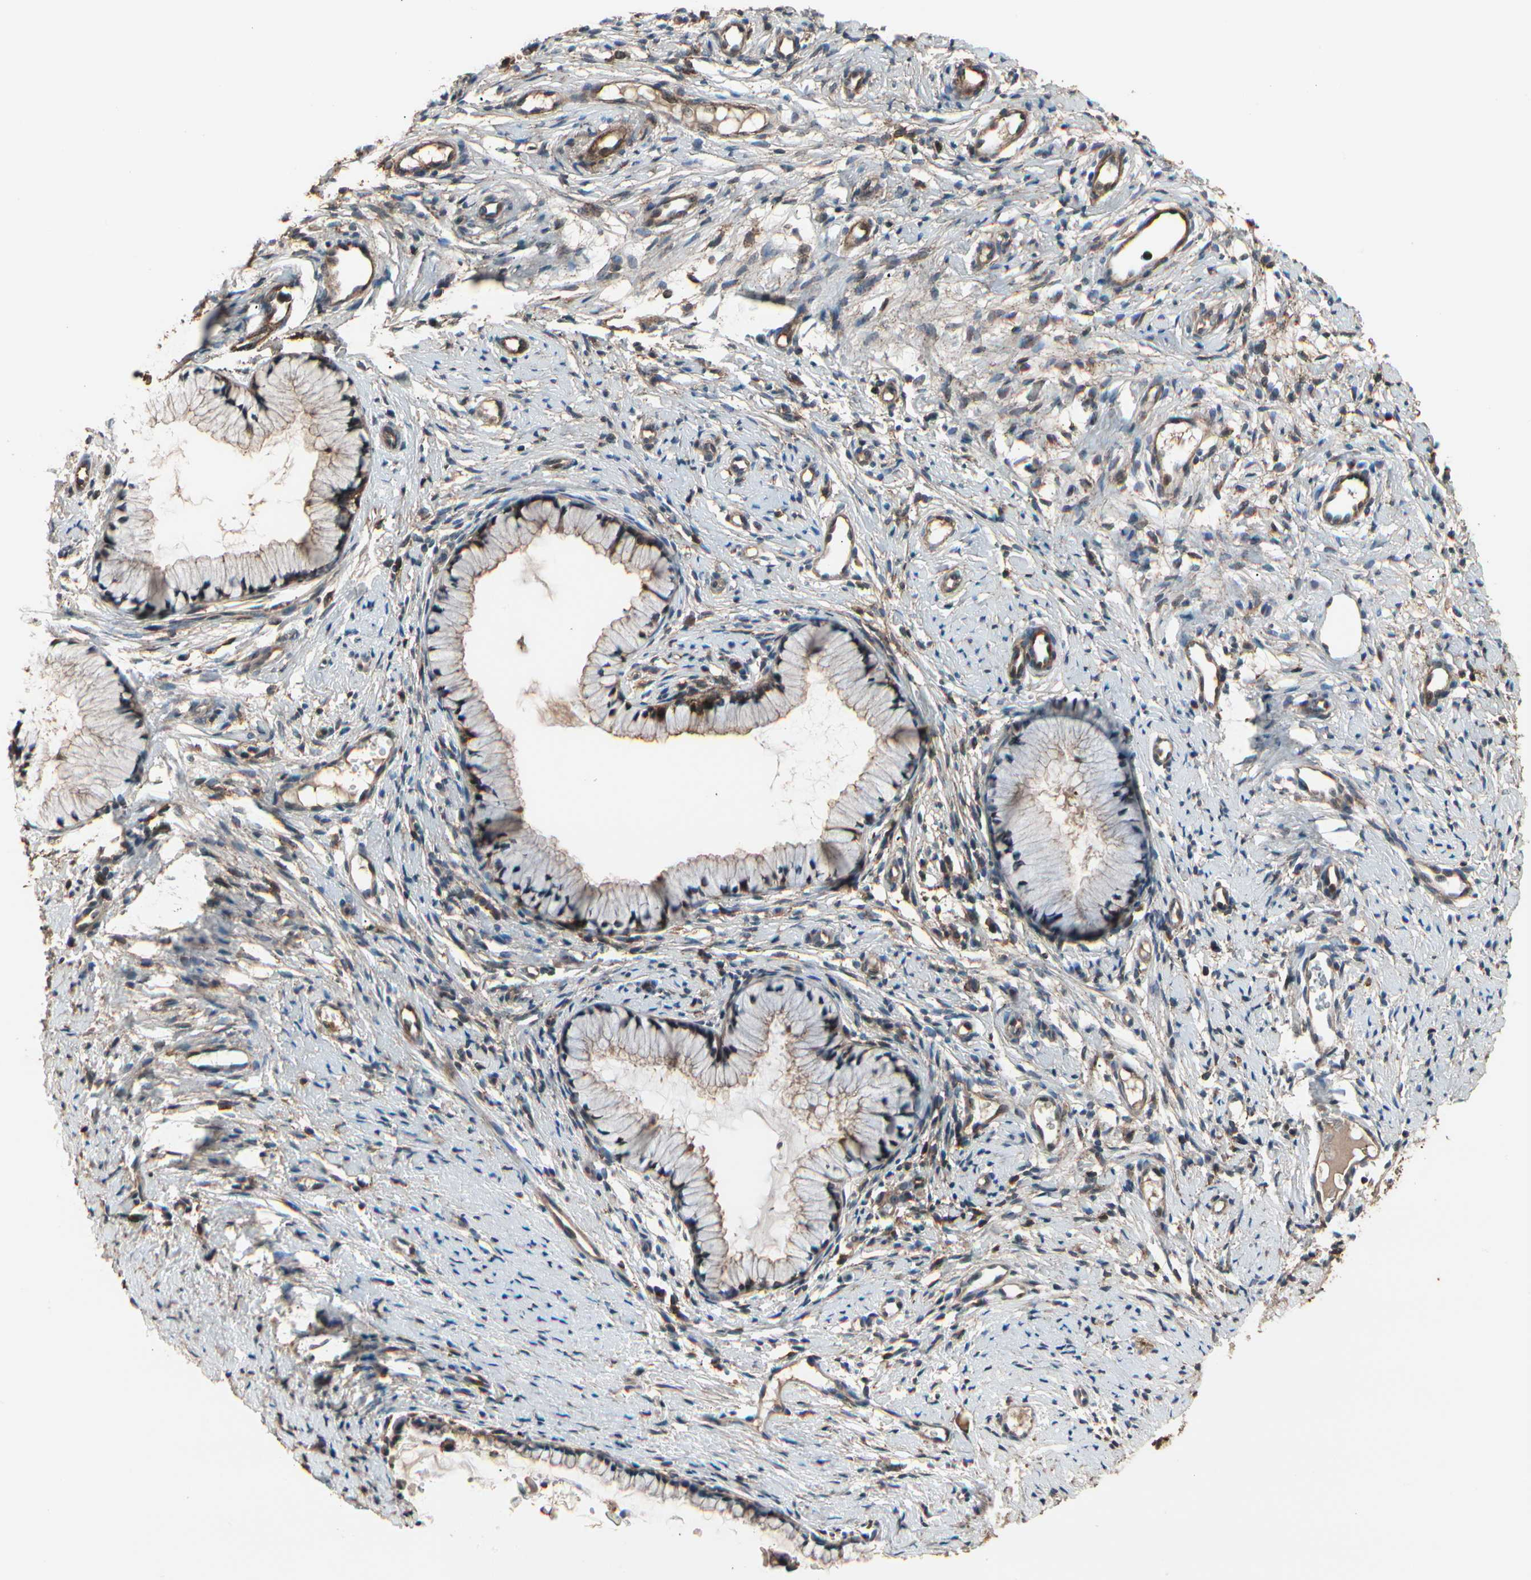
{"staining": {"intensity": "weak", "quantity": "<25%", "location": "cytoplasmic/membranous"}, "tissue": "cervix", "cell_type": "Glandular cells", "image_type": "normal", "snomed": [{"axis": "morphology", "description": "Normal tissue, NOS"}, {"axis": "topography", "description": "Cervix"}], "caption": "Immunohistochemistry (IHC) photomicrograph of unremarkable cervix: human cervix stained with DAB displays no significant protein staining in glandular cells.", "gene": "MAPK13", "patient": {"sex": "female", "age": 82}}